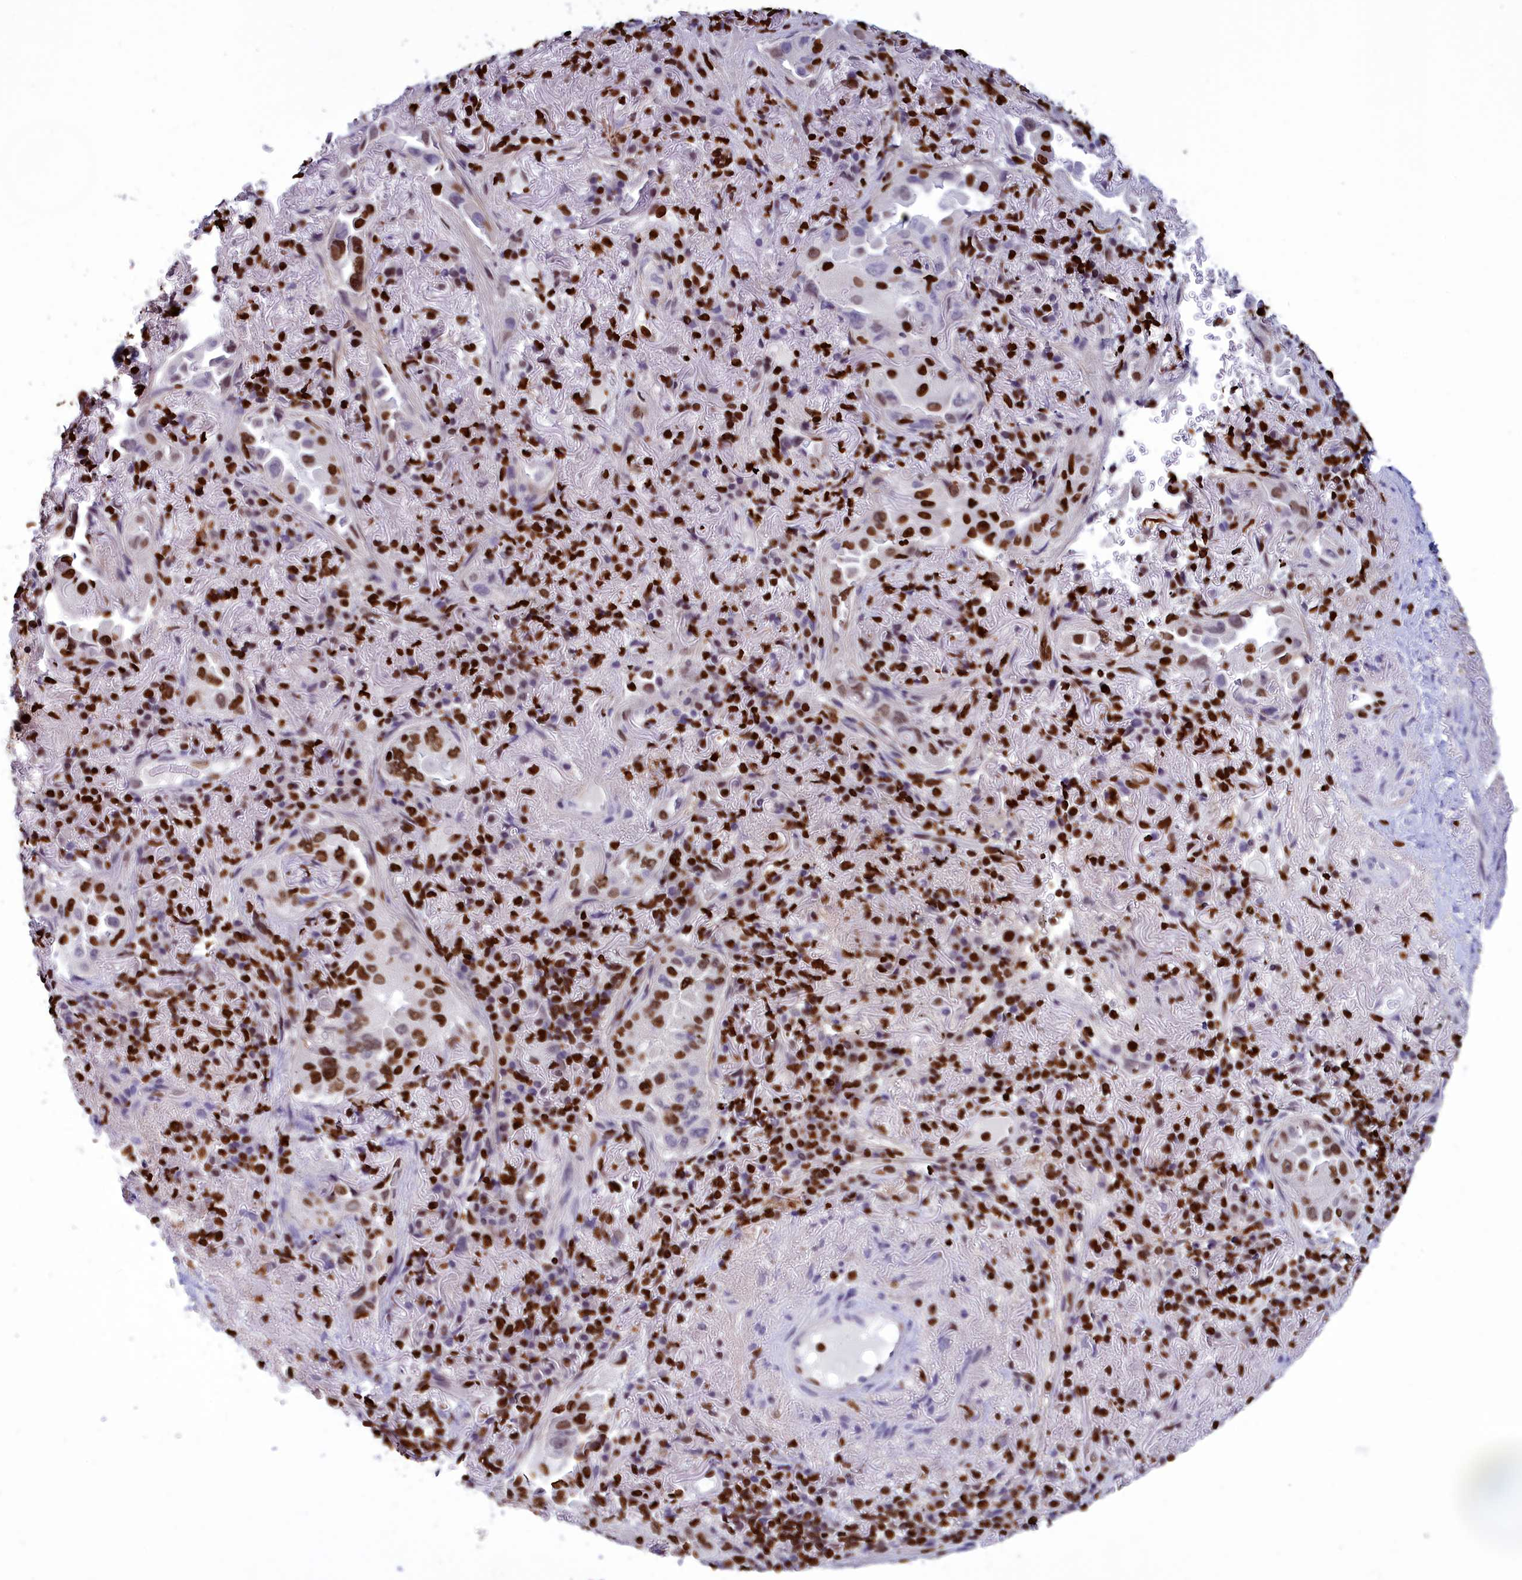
{"staining": {"intensity": "strong", "quantity": "<25%", "location": "nuclear"}, "tissue": "lung cancer", "cell_type": "Tumor cells", "image_type": "cancer", "snomed": [{"axis": "morphology", "description": "Adenocarcinoma, NOS"}, {"axis": "topography", "description": "Lung"}], "caption": "Protein expression by immunohistochemistry shows strong nuclear expression in about <25% of tumor cells in adenocarcinoma (lung).", "gene": "AKAP17A", "patient": {"sex": "female", "age": 69}}